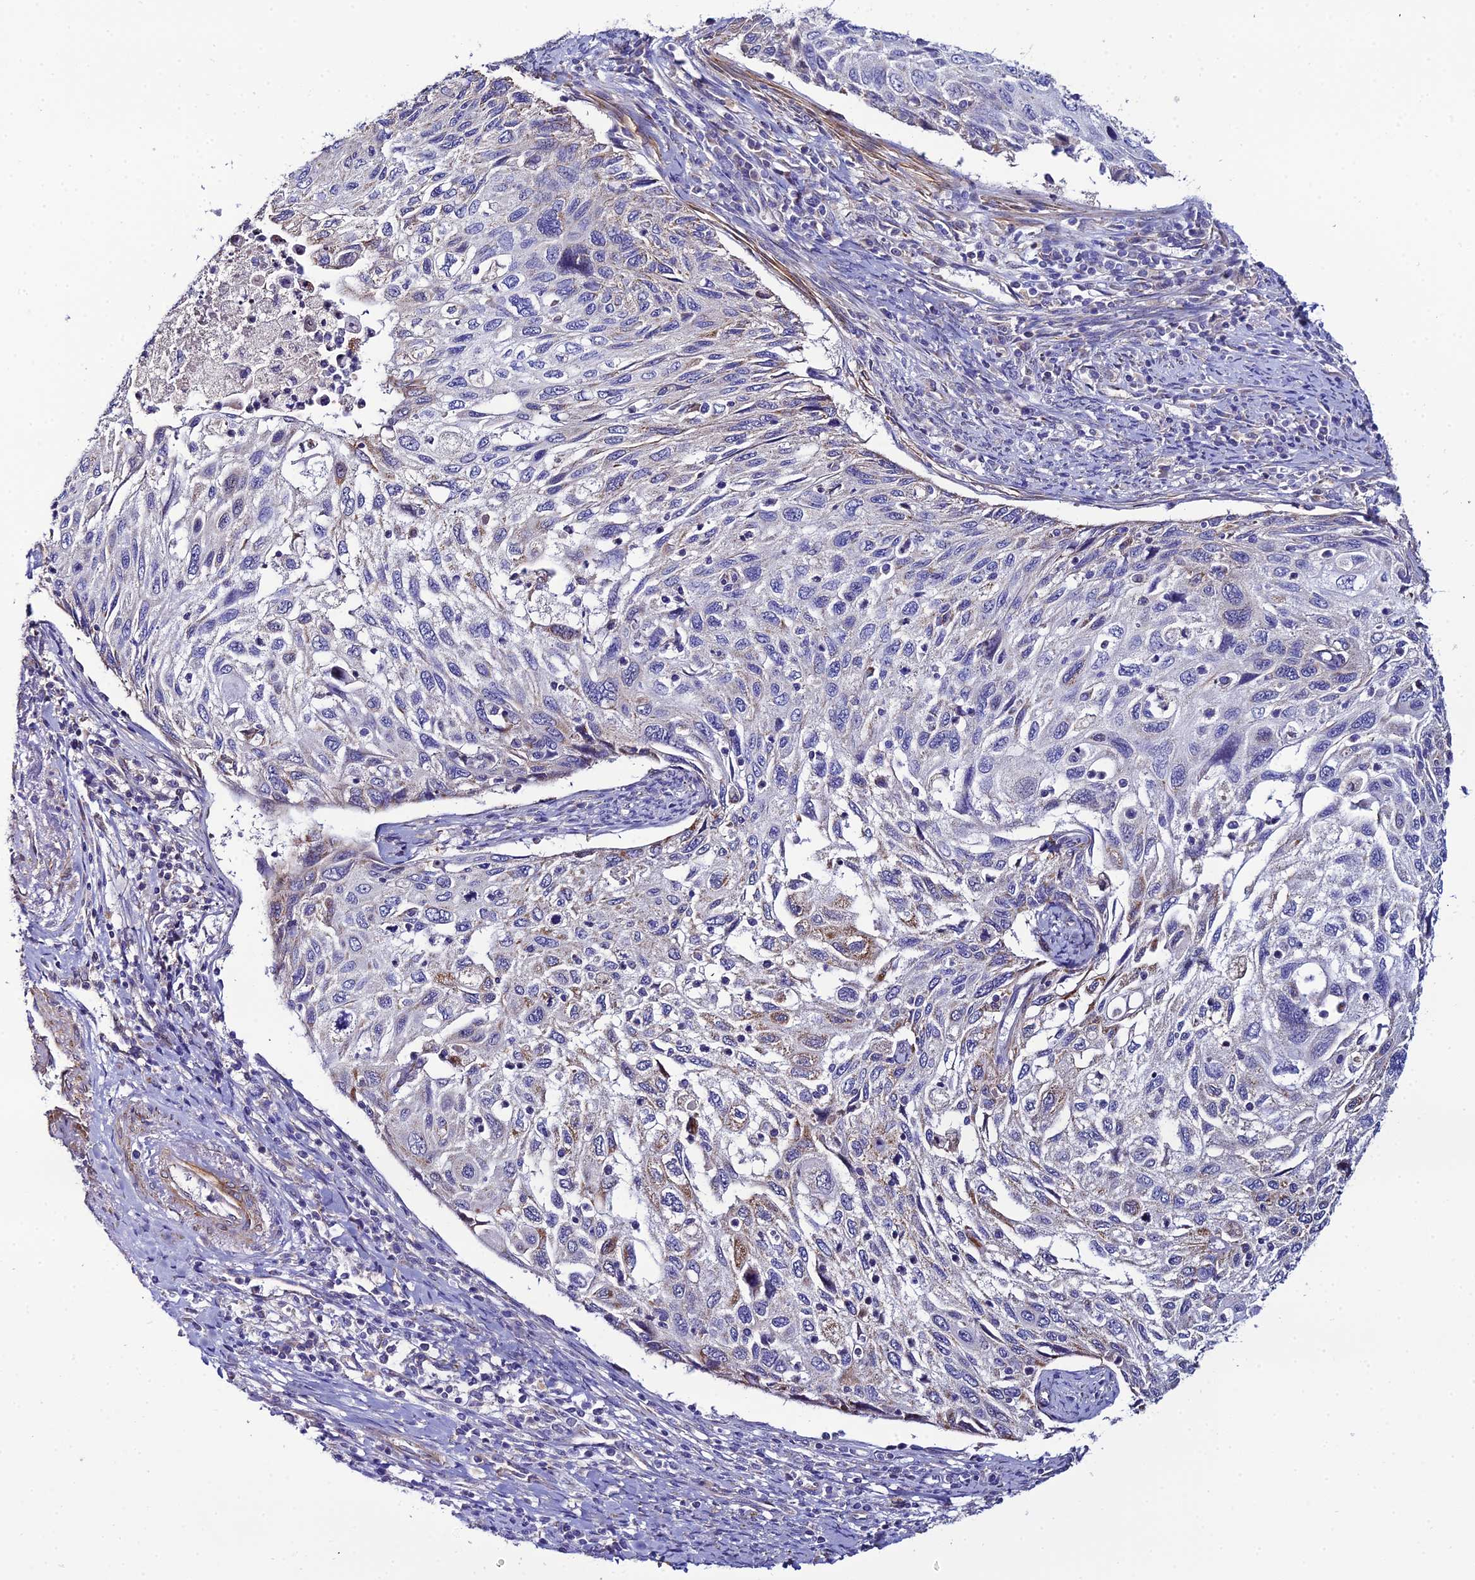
{"staining": {"intensity": "moderate", "quantity": "<25%", "location": "cytoplasmic/membranous"}, "tissue": "cervical cancer", "cell_type": "Tumor cells", "image_type": "cancer", "snomed": [{"axis": "morphology", "description": "Squamous cell carcinoma, NOS"}, {"axis": "topography", "description": "Cervix"}], "caption": "Cervical cancer (squamous cell carcinoma) was stained to show a protein in brown. There is low levels of moderate cytoplasmic/membranous staining in approximately <25% of tumor cells.", "gene": "ACOT2", "patient": {"sex": "female", "age": 70}}